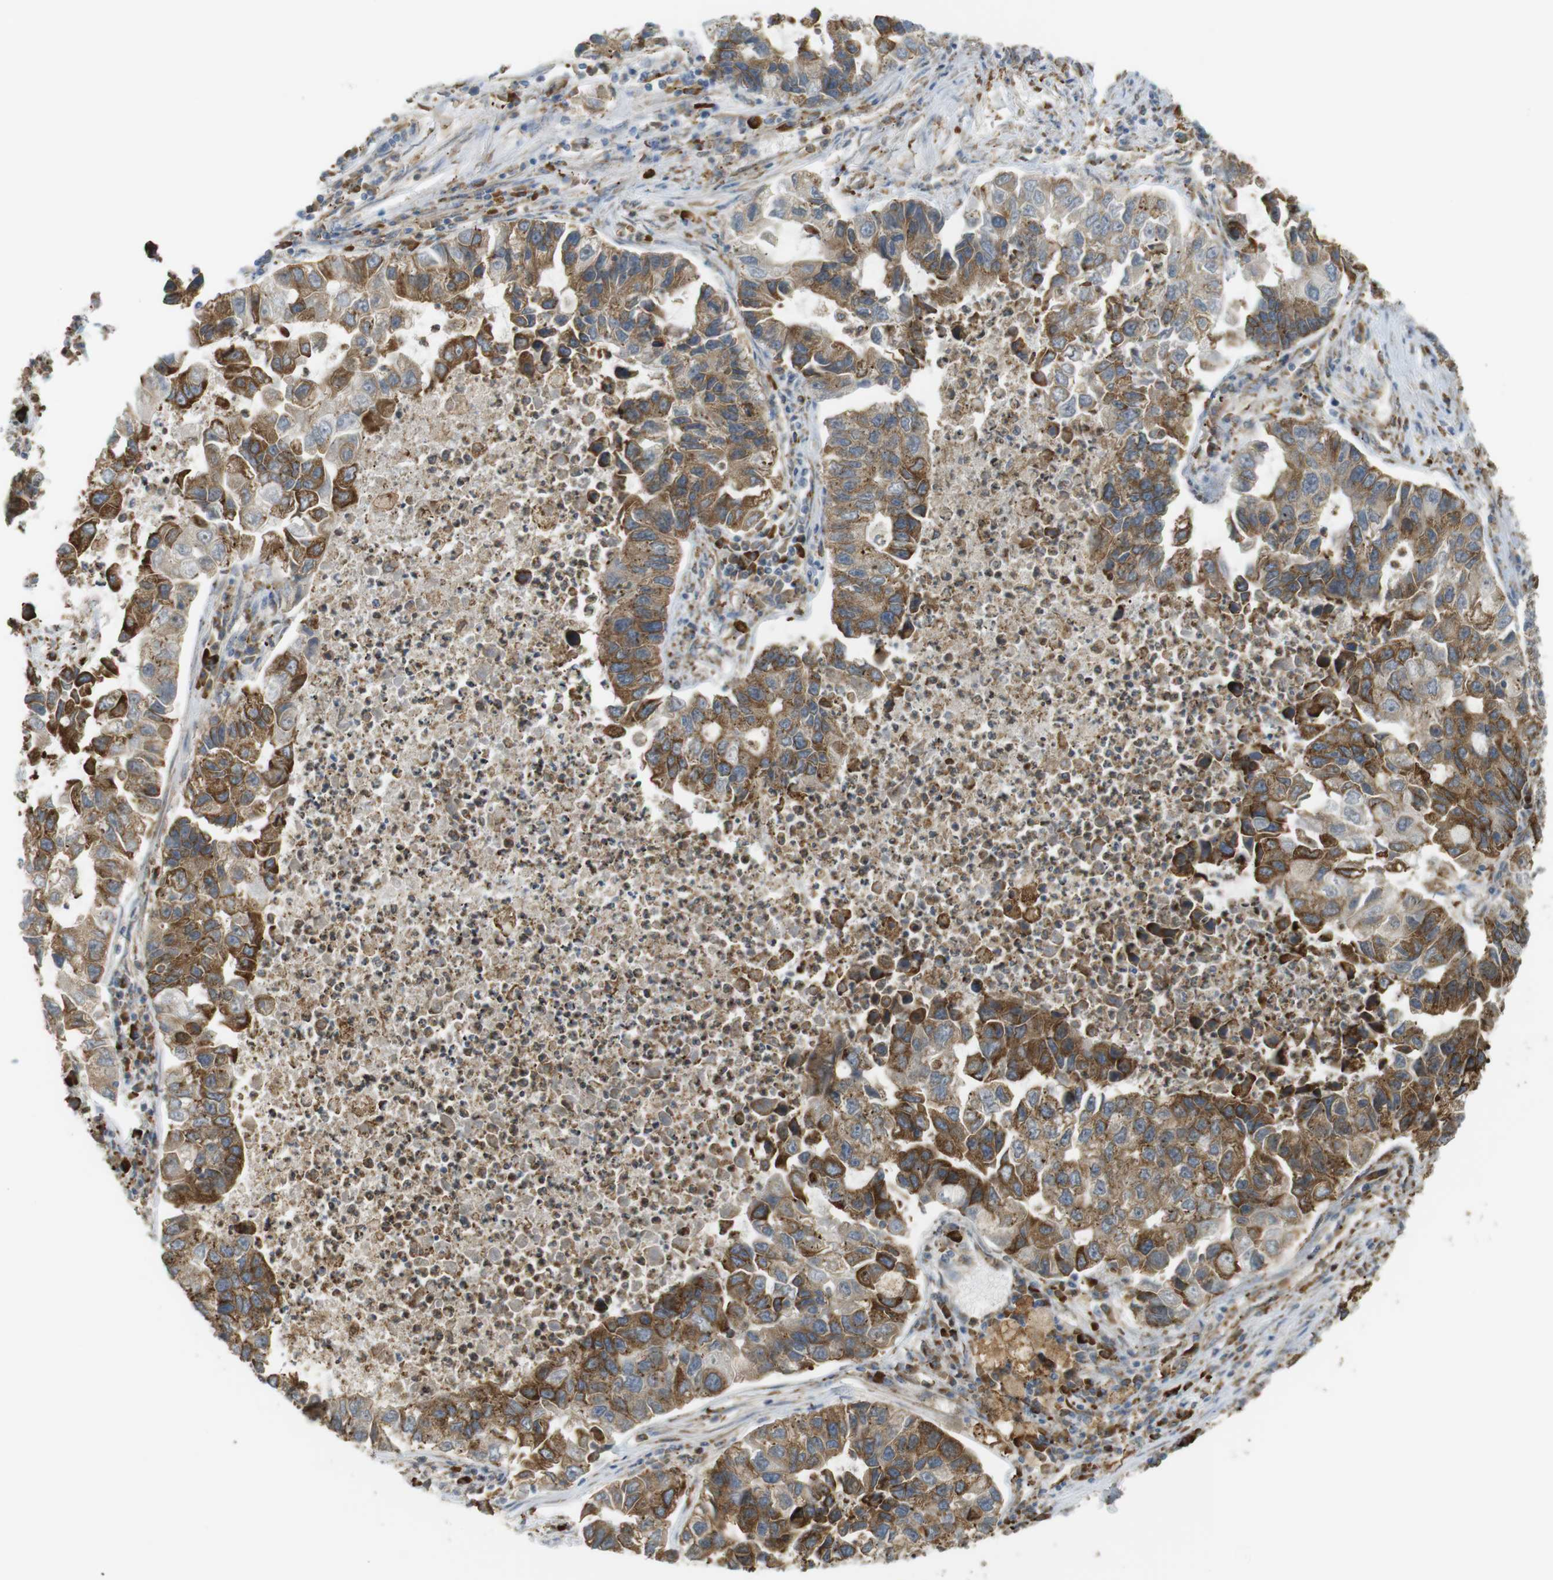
{"staining": {"intensity": "moderate", "quantity": ">75%", "location": "cytoplasmic/membranous"}, "tissue": "lung cancer", "cell_type": "Tumor cells", "image_type": "cancer", "snomed": [{"axis": "morphology", "description": "Adenocarcinoma, NOS"}, {"axis": "topography", "description": "Lung"}], "caption": "Lung cancer was stained to show a protein in brown. There is medium levels of moderate cytoplasmic/membranous positivity in about >75% of tumor cells. The staining is performed using DAB (3,3'-diaminobenzidine) brown chromogen to label protein expression. The nuclei are counter-stained blue using hematoxylin.", "gene": "MBOAT2", "patient": {"sex": "female", "age": 51}}